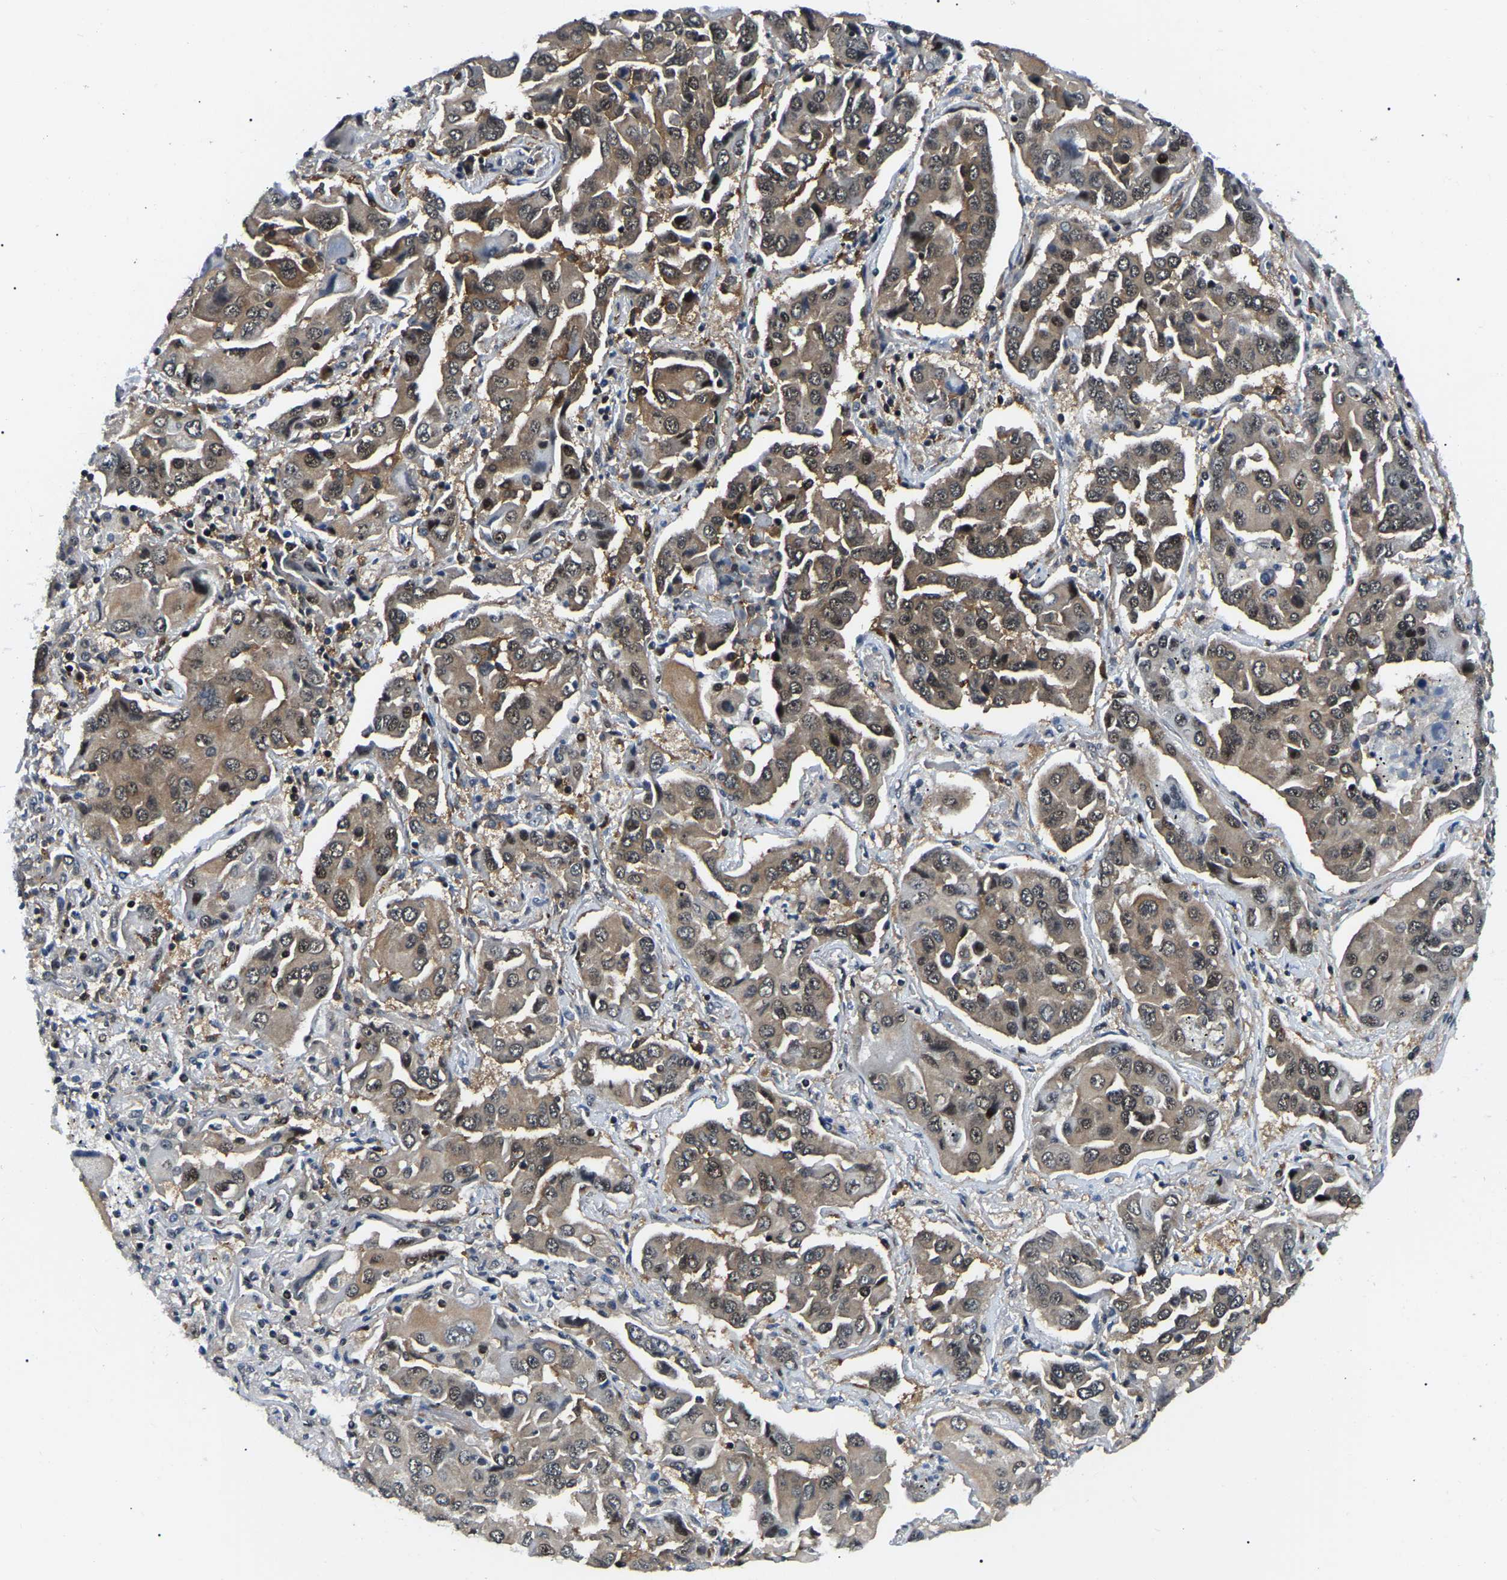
{"staining": {"intensity": "moderate", "quantity": ">75%", "location": "cytoplasmic/membranous,nuclear"}, "tissue": "lung cancer", "cell_type": "Tumor cells", "image_type": "cancer", "snomed": [{"axis": "morphology", "description": "Adenocarcinoma, NOS"}, {"axis": "topography", "description": "Lung"}], "caption": "Lung cancer tissue shows moderate cytoplasmic/membranous and nuclear positivity in about >75% of tumor cells, visualized by immunohistochemistry.", "gene": "RRP1B", "patient": {"sex": "female", "age": 65}}